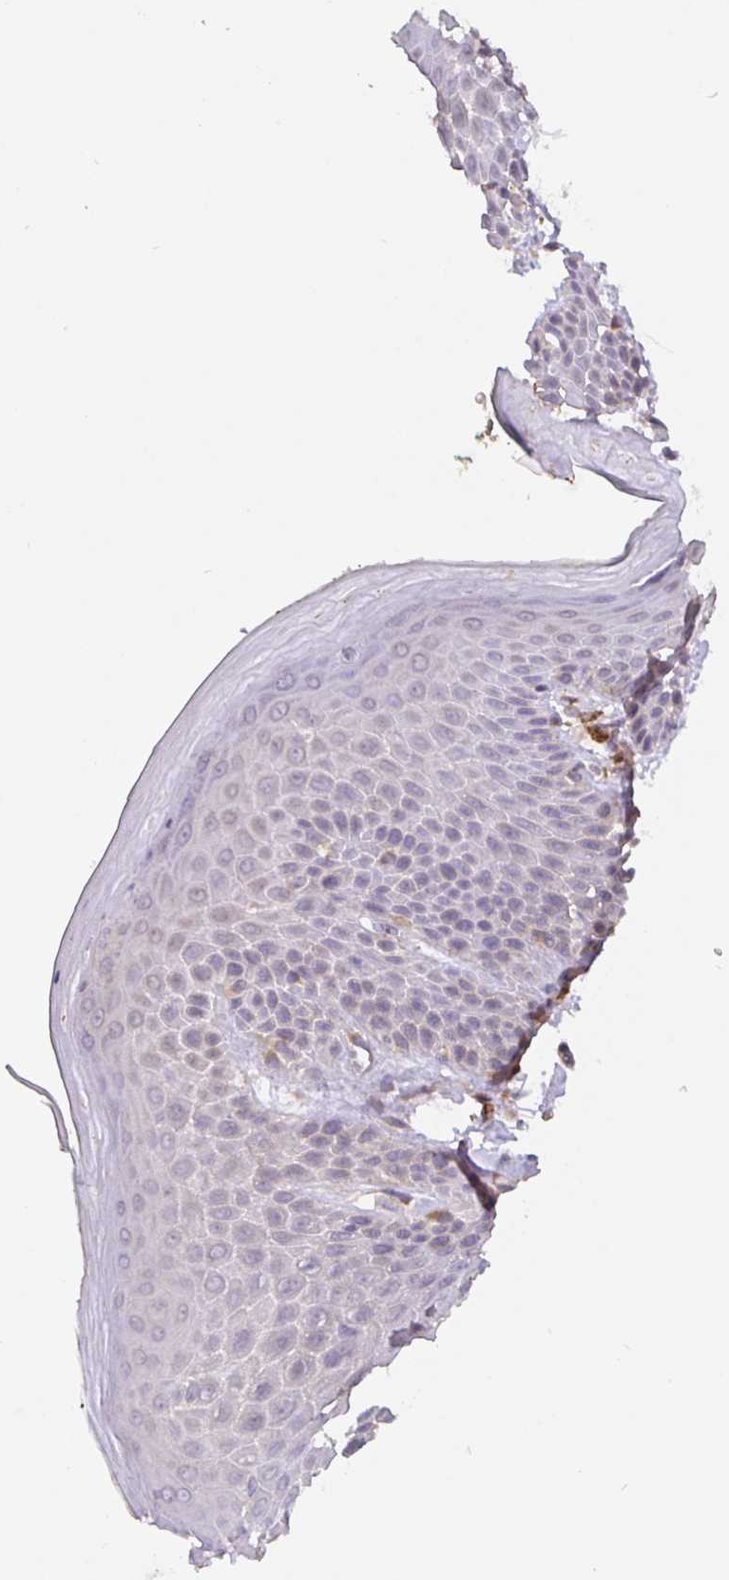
{"staining": {"intensity": "negative", "quantity": "none", "location": "none"}, "tissue": "skin", "cell_type": "Epidermal cells", "image_type": "normal", "snomed": [{"axis": "morphology", "description": "Normal tissue, NOS"}, {"axis": "topography", "description": "Peripheral nerve tissue"}], "caption": "The micrograph demonstrates no staining of epidermal cells in normal skin.", "gene": "TMEM71", "patient": {"sex": "male", "age": 51}}